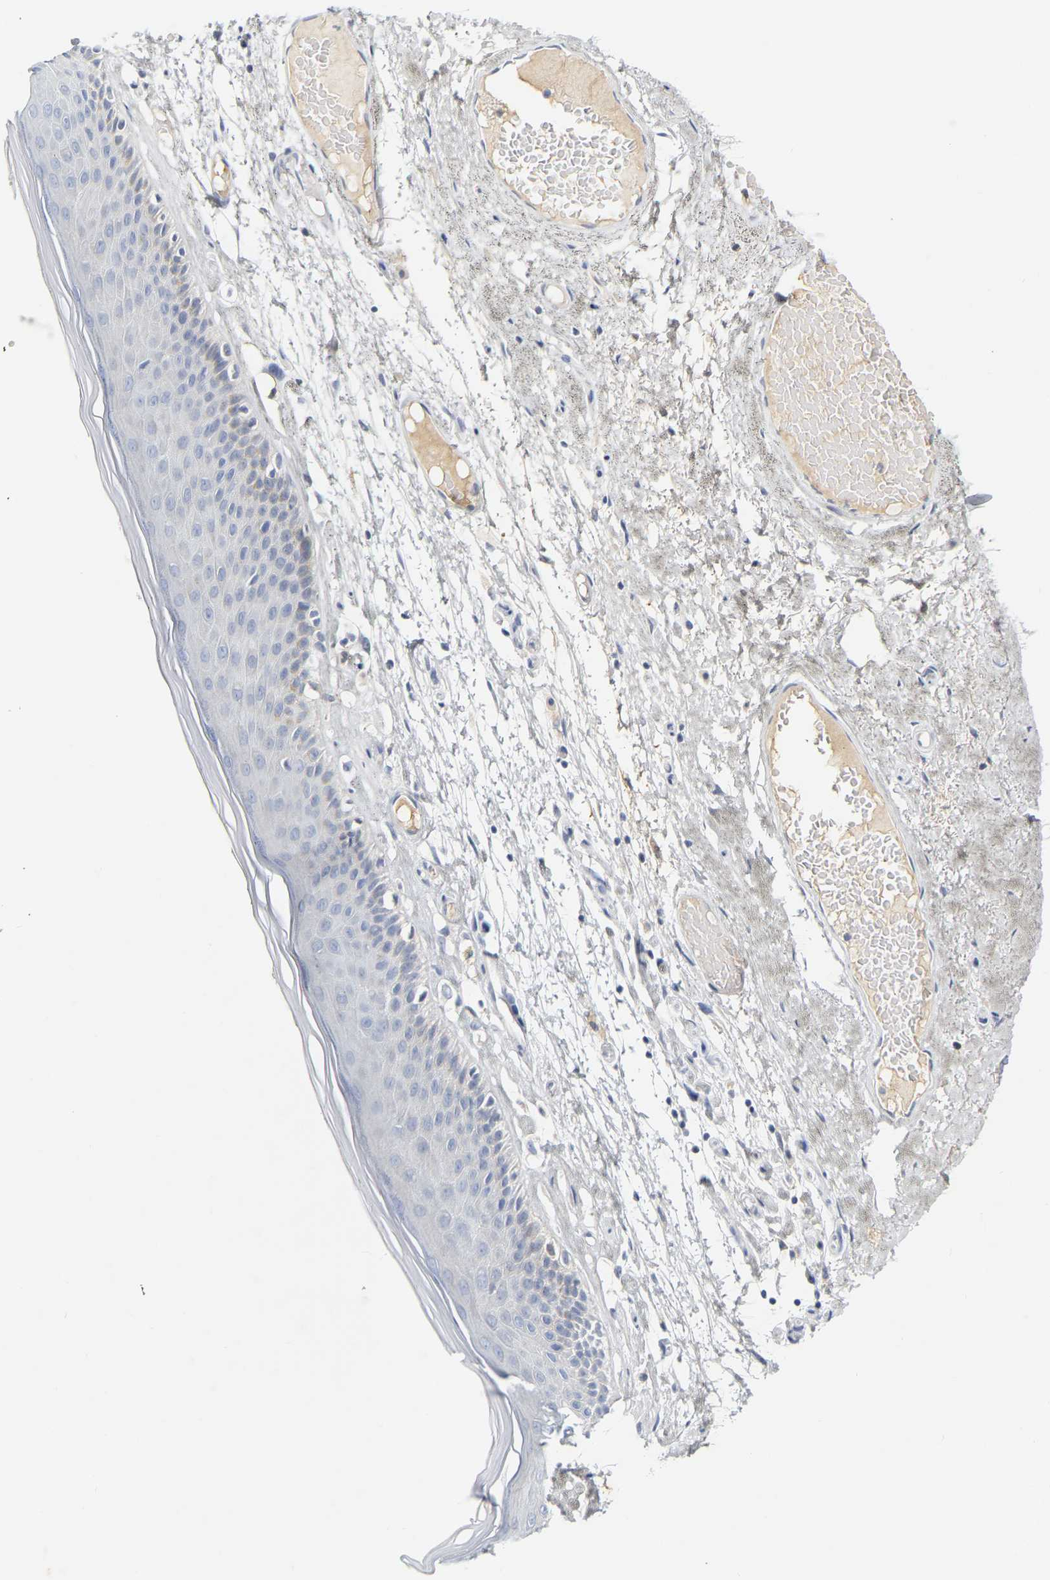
{"staining": {"intensity": "negative", "quantity": "none", "location": "none"}, "tissue": "skin", "cell_type": "Epidermal cells", "image_type": "normal", "snomed": [{"axis": "morphology", "description": "Normal tissue, NOS"}, {"axis": "topography", "description": "Vulva"}], "caption": "Protein analysis of unremarkable skin displays no significant staining in epidermal cells.", "gene": "GNAS", "patient": {"sex": "female", "age": 73}}